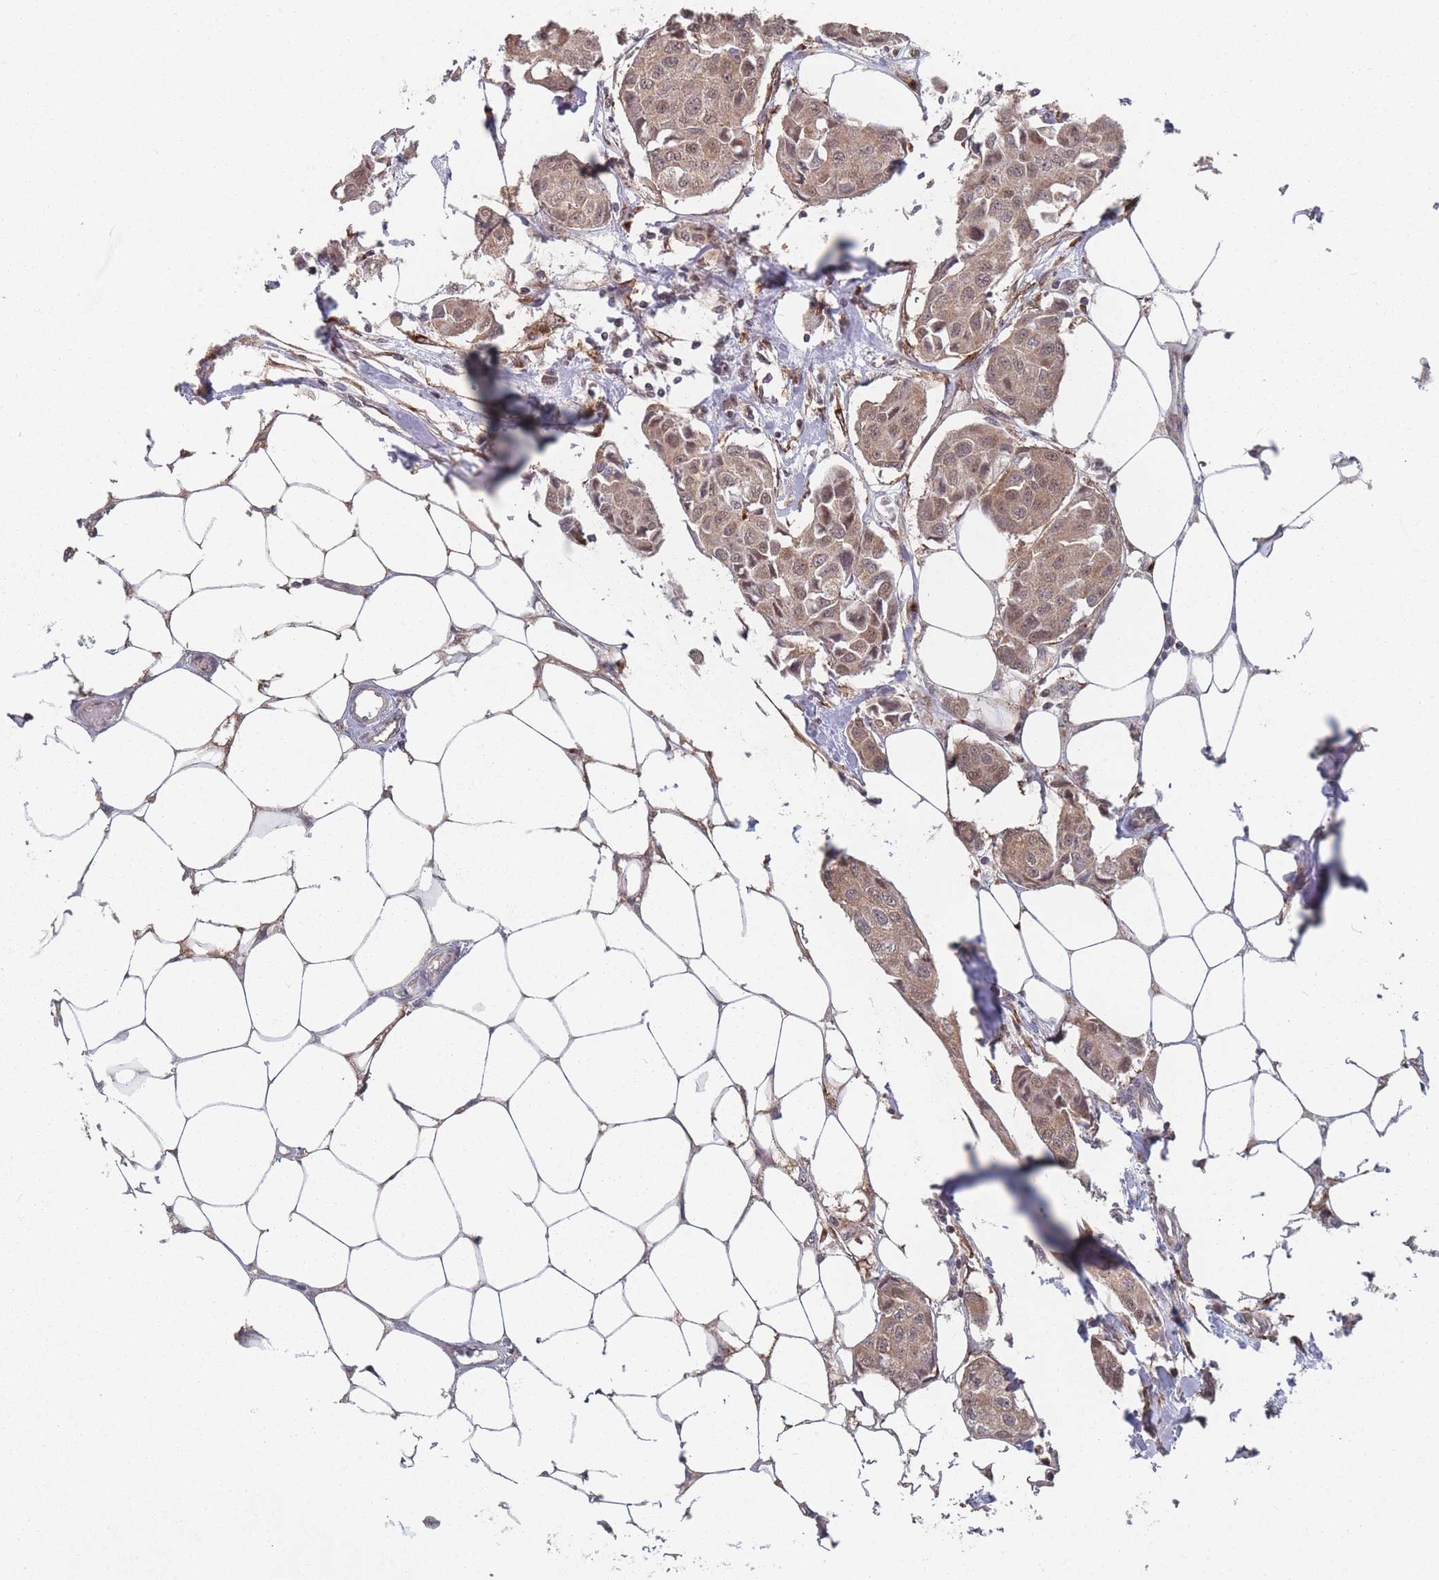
{"staining": {"intensity": "moderate", "quantity": ">75%", "location": "cytoplasmic/membranous,nuclear"}, "tissue": "breast cancer", "cell_type": "Tumor cells", "image_type": "cancer", "snomed": [{"axis": "morphology", "description": "Duct carcinoma"}, {"axis": "topography", "description": "Breast"}, {"axis": "topography", "description": "Lymph node"}], "caption": "Infiltrating ductal carcinoma (breast) stained for a protein shows moderate cytoplasmic/membranous and nuclear positivity in tumor cells.", "gene": "CNTRL", "patient": {"sex": "female", "age": 80}}